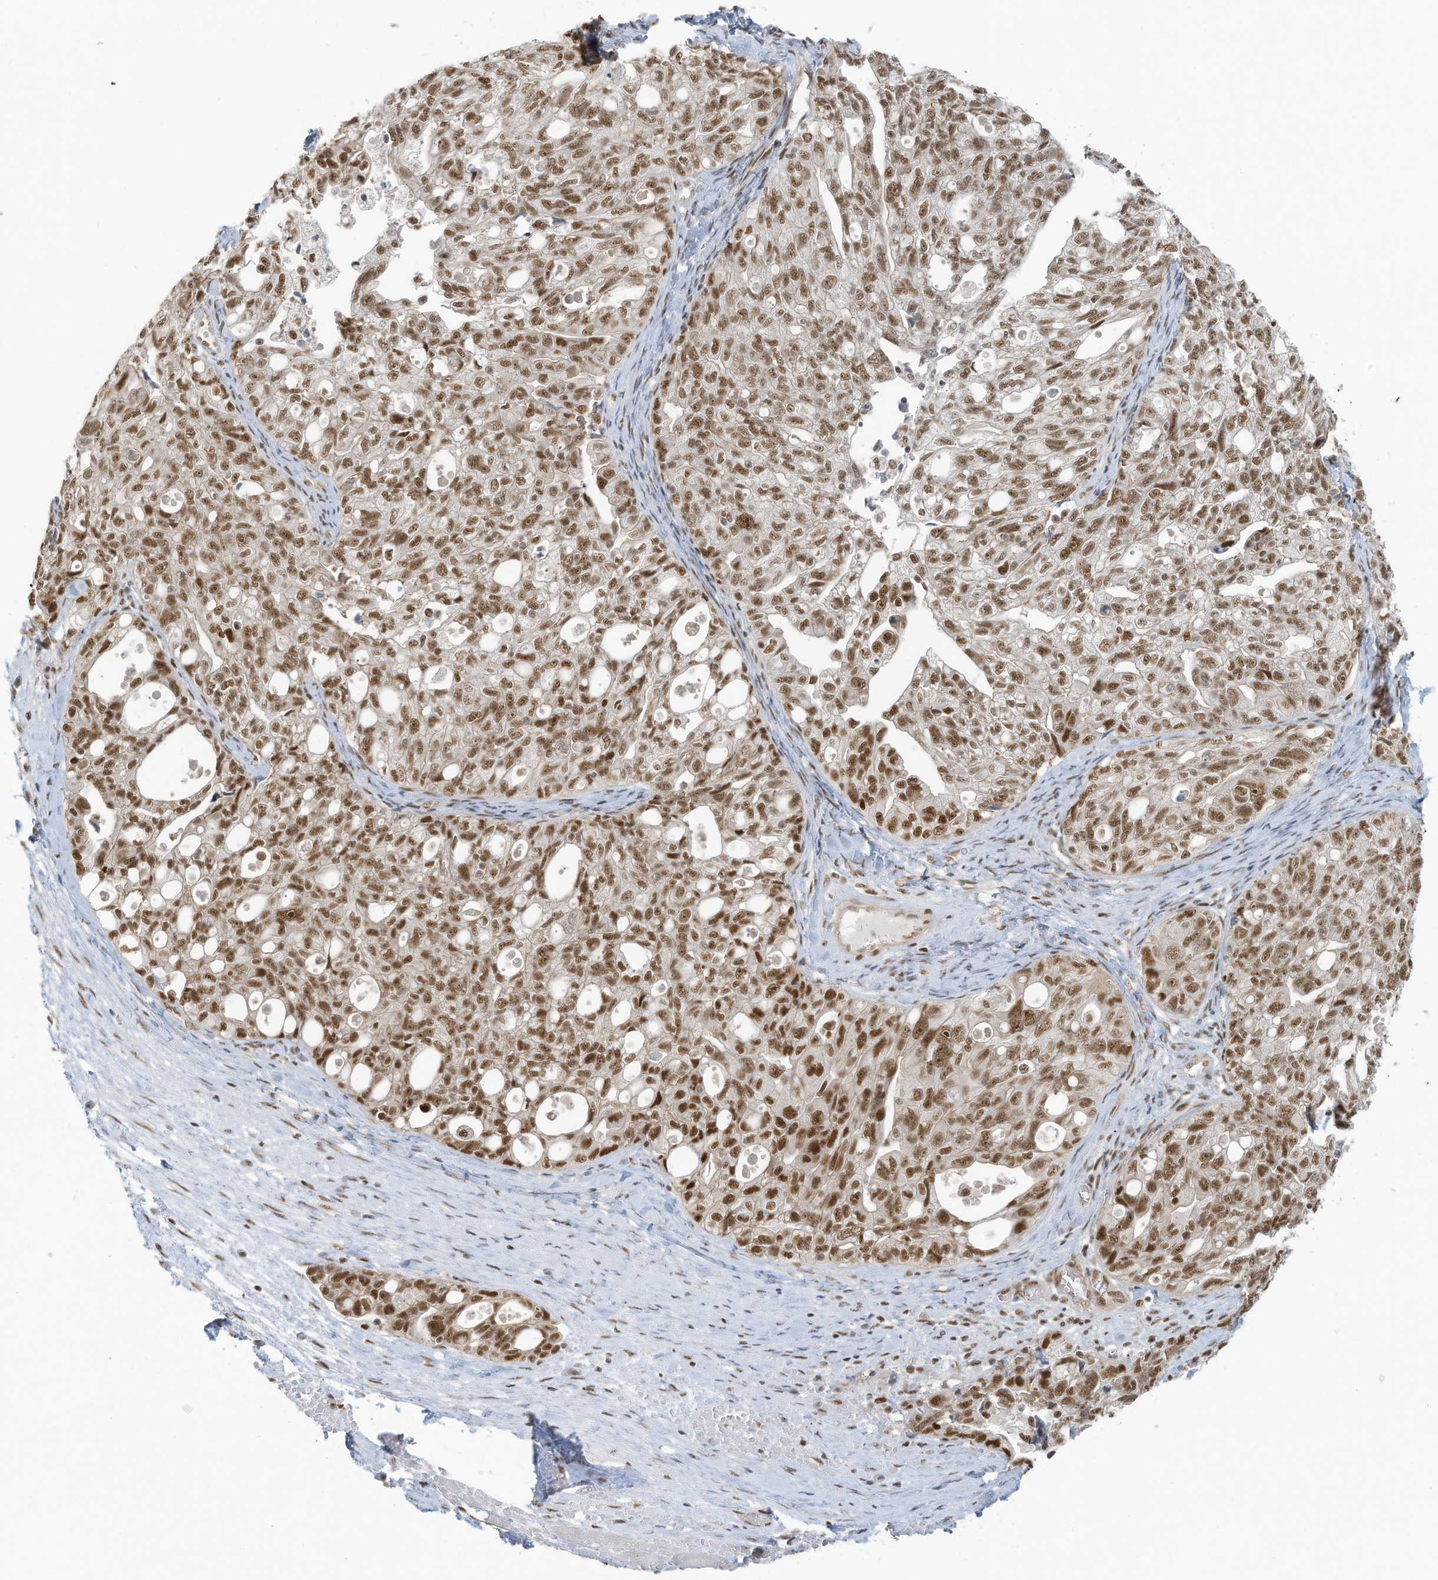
{"staining": {"intensity": "strong", "quantity": ">75%", "location": "nuclear"}, "tissue": "ovarian cancer", "cell_type": "Tumor cells", "image_type": "cancer", "snomed": [{"axis": "morphology", "description": "Carcinoma, NOS"}, {"axis": "morphology", "description": "Cystadenocarcinoma, serous, NOS"}, {"axis": "topography", "description": "Ovary"}], "caption": "A photomicrograph showing strong nuclear positivity in approximately >75% of tumor cells in ovarian cancer, as visualized by brown immunohistochemical staining.", "gene": "DBR1", "patient": {"sex": "female", "age": 69}}